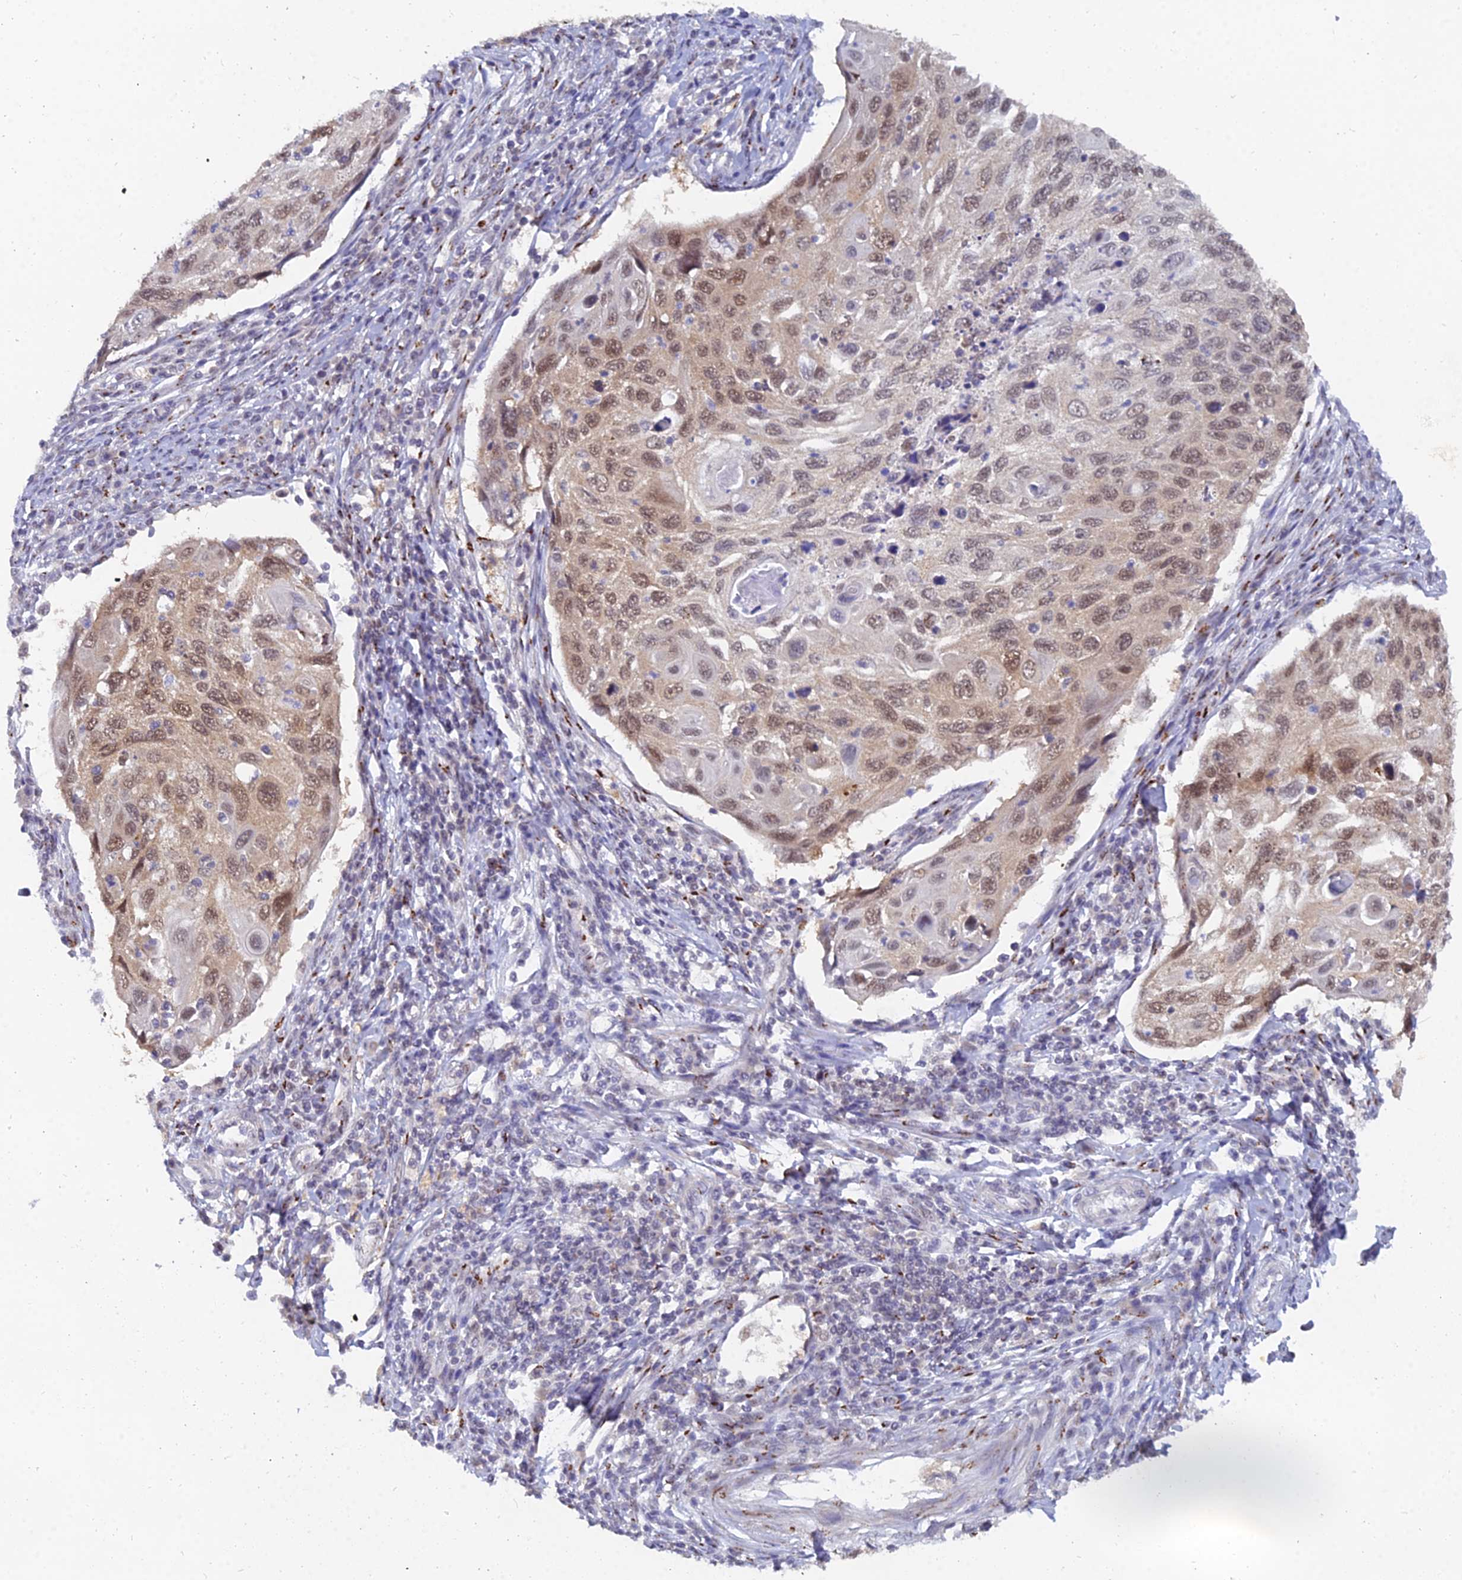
{"staining": {"intensity": "moderate", "quantity": "25%-75%", "location": "cytoplasmic/membranous,nuclear"}, "tissue": "cervical cancer", "cell_type": "Tumor cells", "image_type": "cancer", "snomed": [{"axis": "morphology", "description": "Squamous cell carcinoma, NOS"}, {"axis": "topography", "description": "Cervix"}], "caption": "IHC of squamous cell carcinoma (cervical) shows medium levels of moderate cytoplasmic/membranous and nuclear expression in about 25%-75% of tumor cells. (Brightfield microscopy of DAB IHC at high magnification).", "gene": "THOC3", "patient": {"sex": "female", "age": 70}}